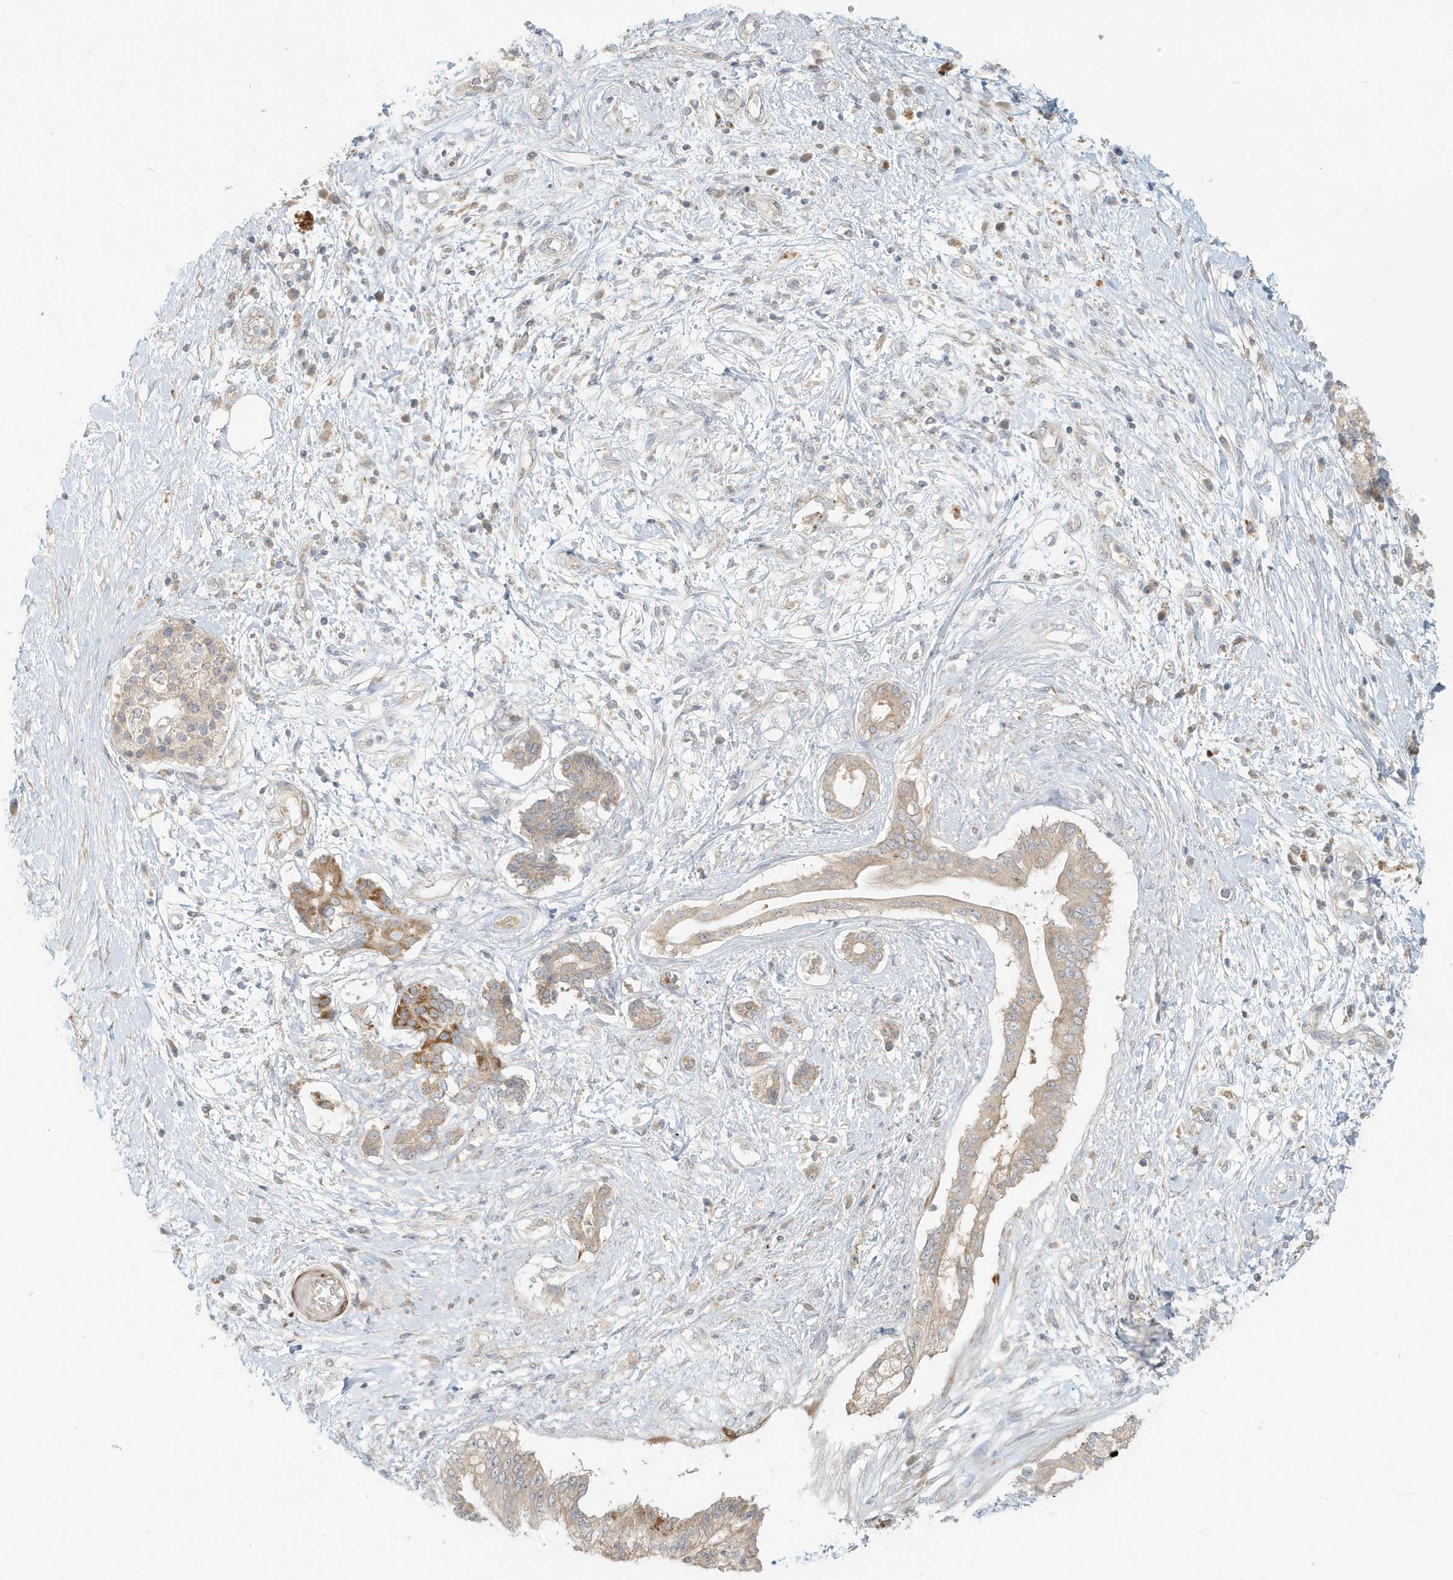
{"staining": {"intensity": "weak", "quantity": ">75%", "location": "cytoplasmic/membranous"}, "tissue": "pancreatic cancer", "cell_type": "Tumor cells", "image_type": "cancer", "snomed": [{"axis": "morphology", "description": "Adenocarcinoma, NOS"}, {"axis": "topography", "description": "Pancreas"}], "caption": "Human adenocarcinoma (pancreatic) stained with a protein marker reveals weak staining in tumor cells.", "gene": "MCOLN1", "patient": {"sex": "female", "age": 56}}